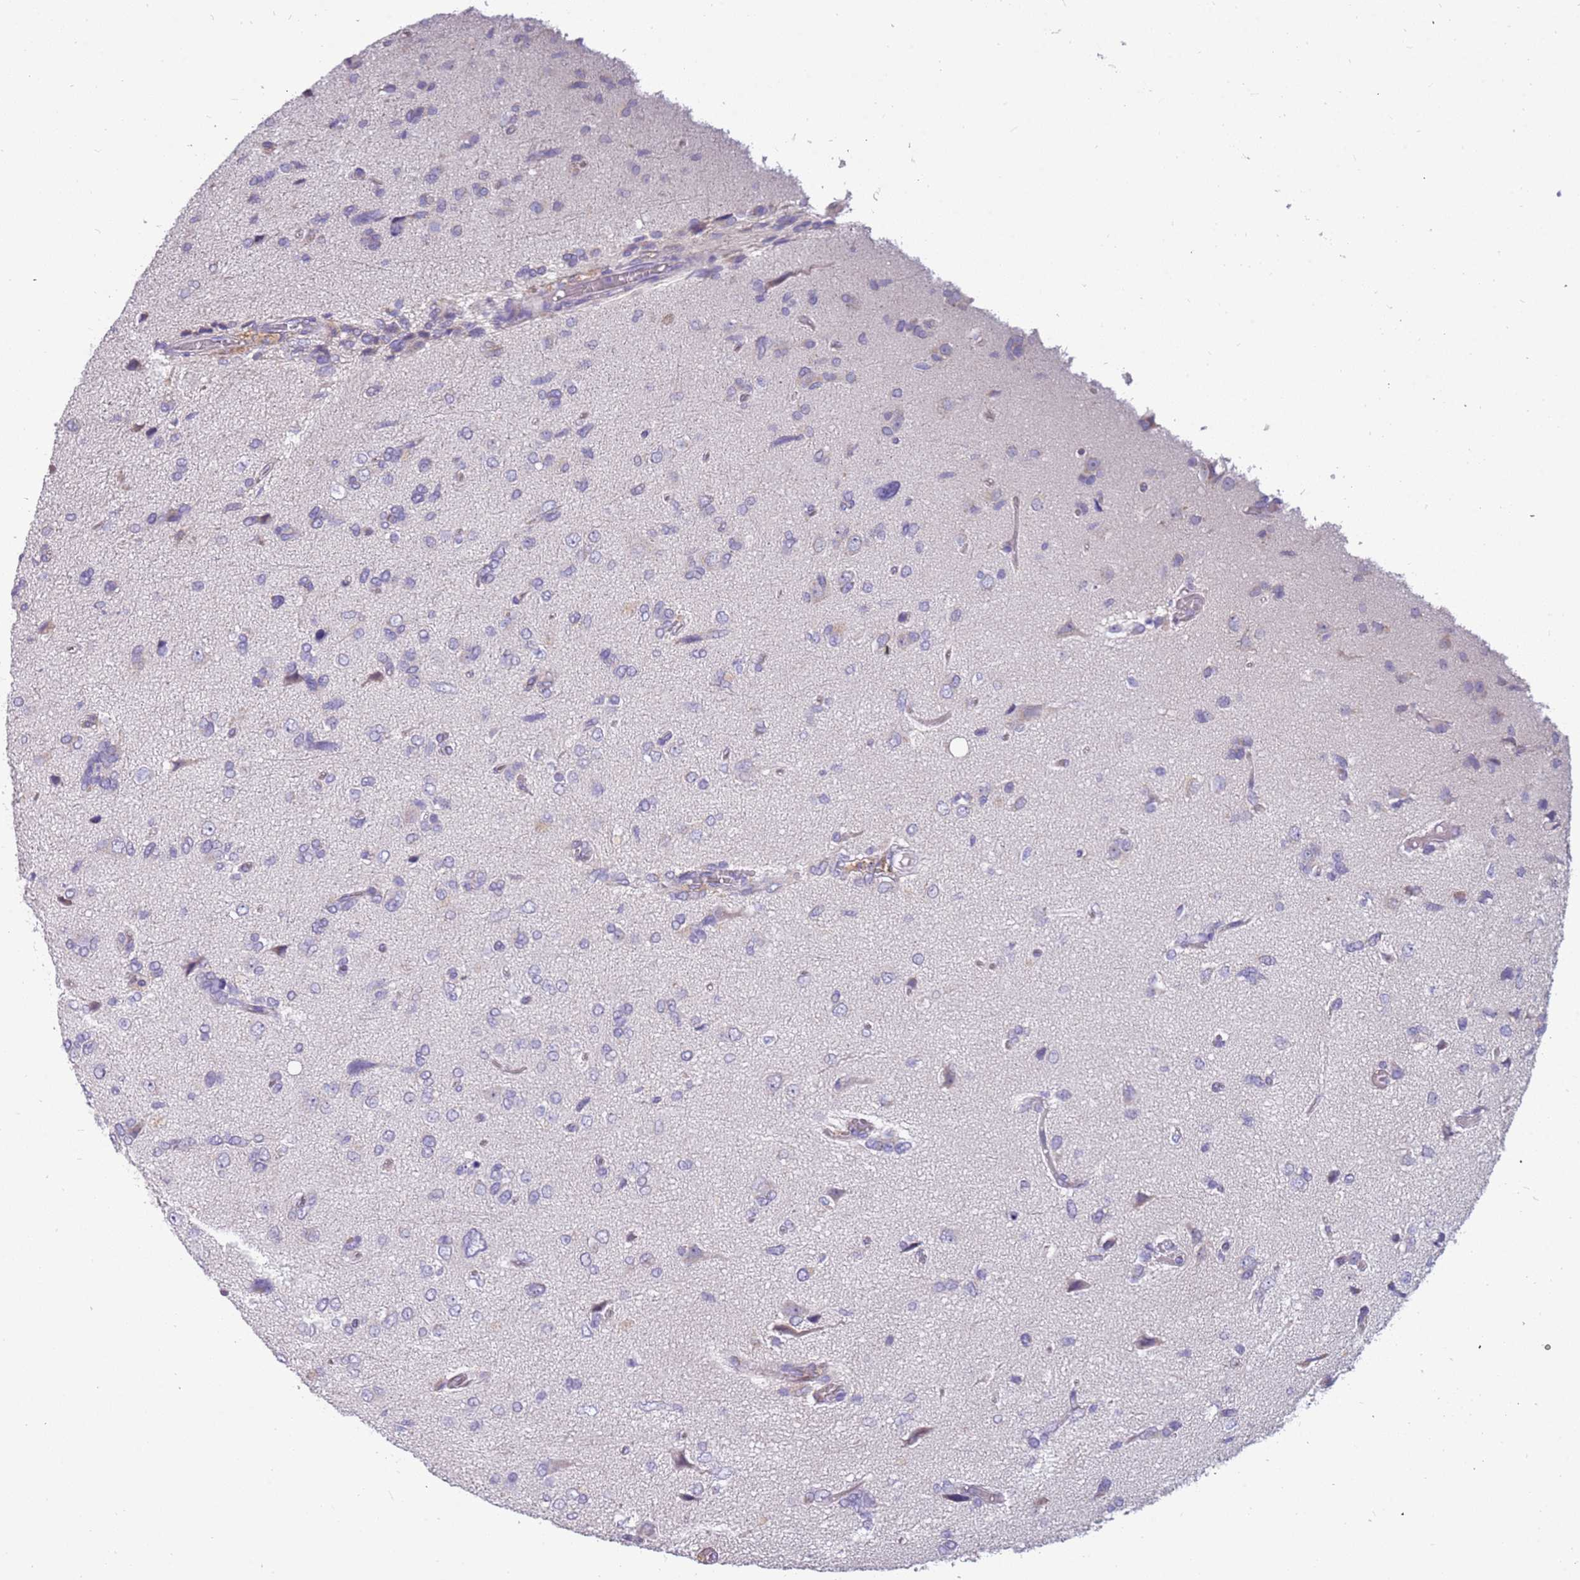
{"staining": {"intensity": "negative", "quantity": "none", "location": "none"}, "tissue": "glioma", "cell_type": "Tumor cells", "image_type": "cancer", "snomed": [{"axis": "morphology", "description": "Glioma, malignant, High grade"}, {"axis": "topography", "description": "Brain"}], "caption": "This is an immunohistochemistry photomicrograph of high-grade glioma (malignant). There is no staining in tumor cells.", "gene": "RHCG", "patient": {"sex": "female", "age": 59}}